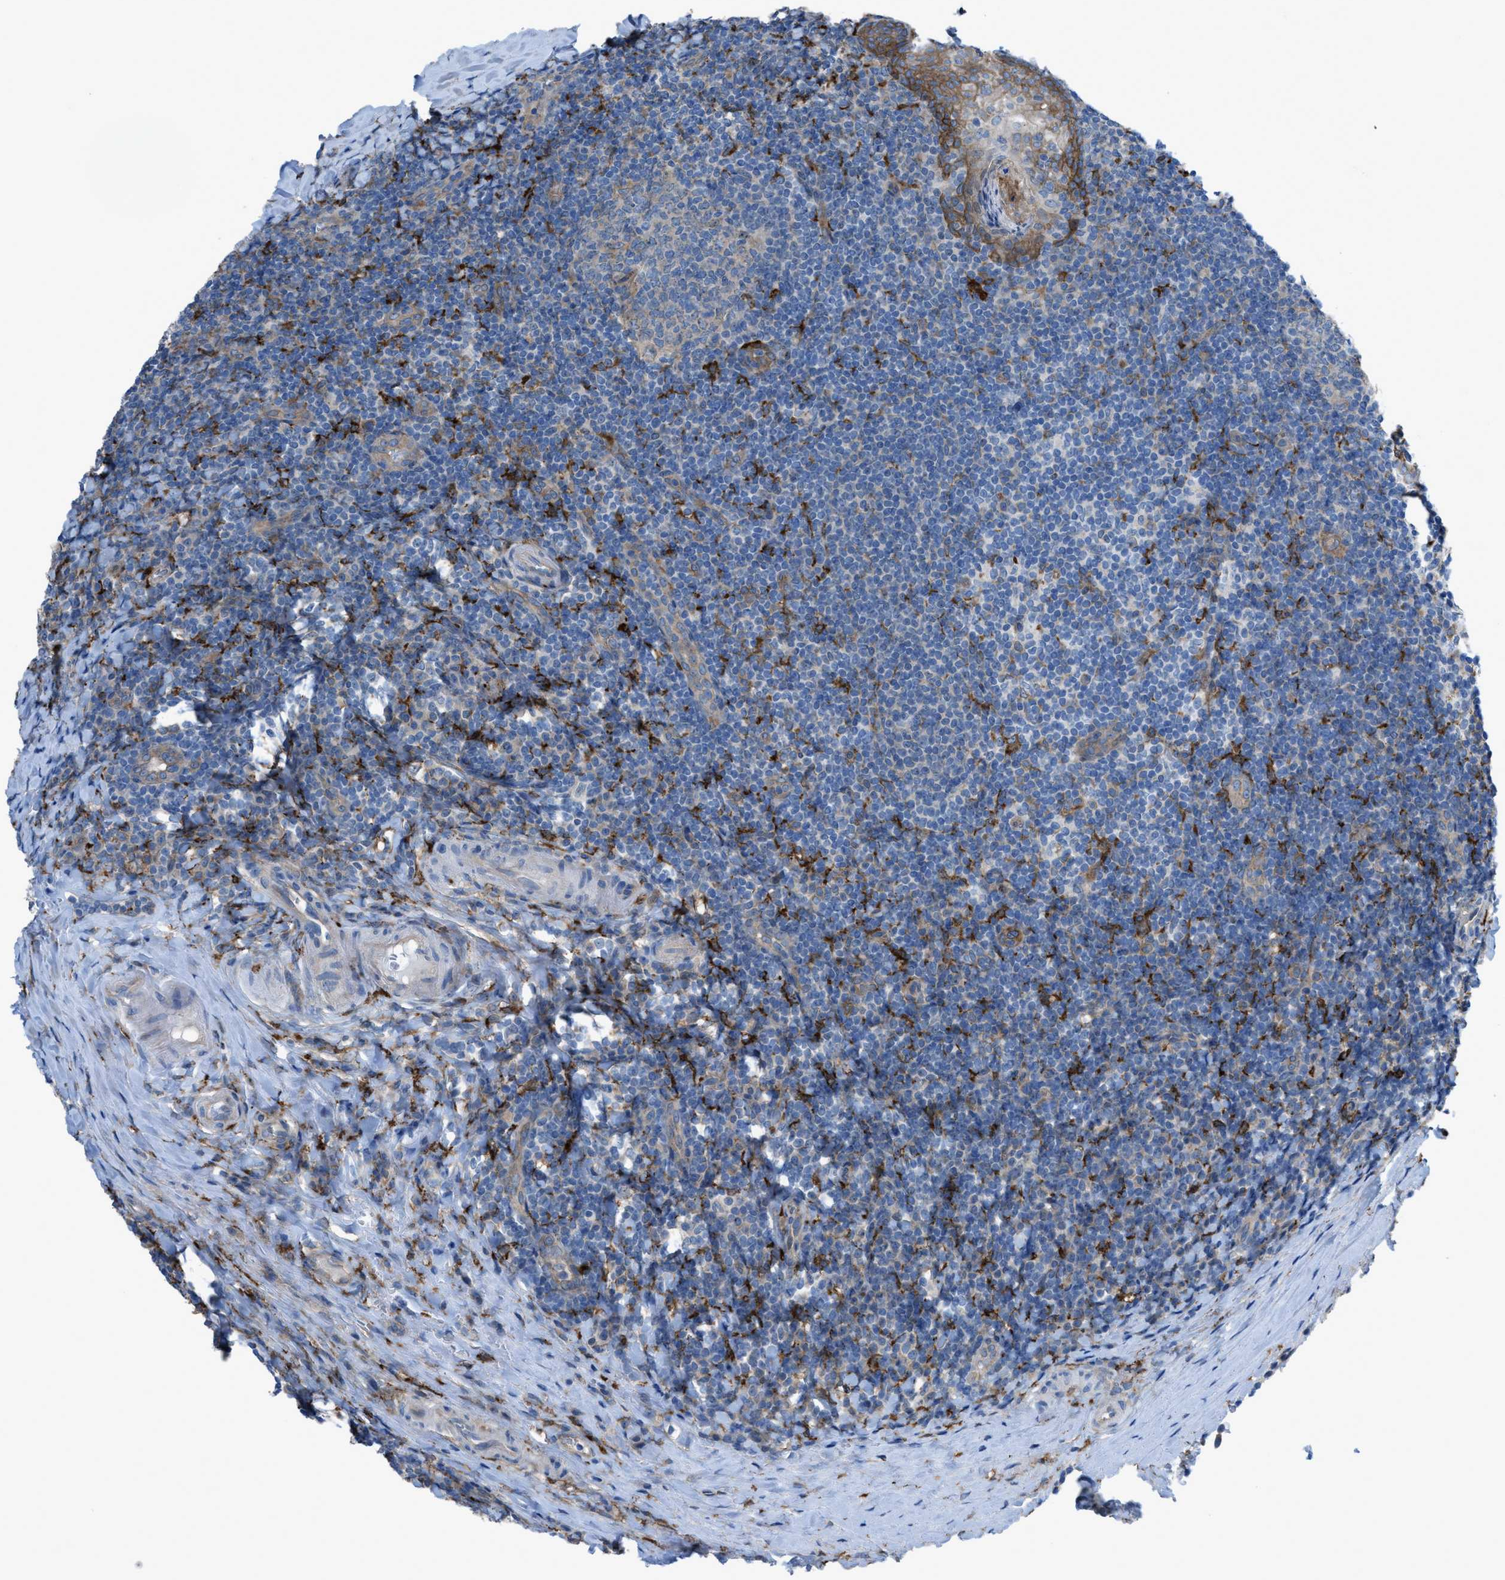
{"staining": {"intensity": "weak", "quantity": "<25%", "location": "cytoplasmic/membranous"}, "tissue": "tonsil", "cell_type": "Germinal center cells", "image_type": "normal", "snomed": [{"axis": "morphology", "description": "Normal tissue, NOS"}, {"axis": "topography", "description": "Tonsil"}], "caption": "This photomicrograph is of normal tonsil stained with immunohistochemistry (IHC) to label a protein in brown with the nuclei are counter-stained blue. There is no expression in germinal center cells.", "gene": "EGFR", "patient": {"sex": "male", "age": 37}}